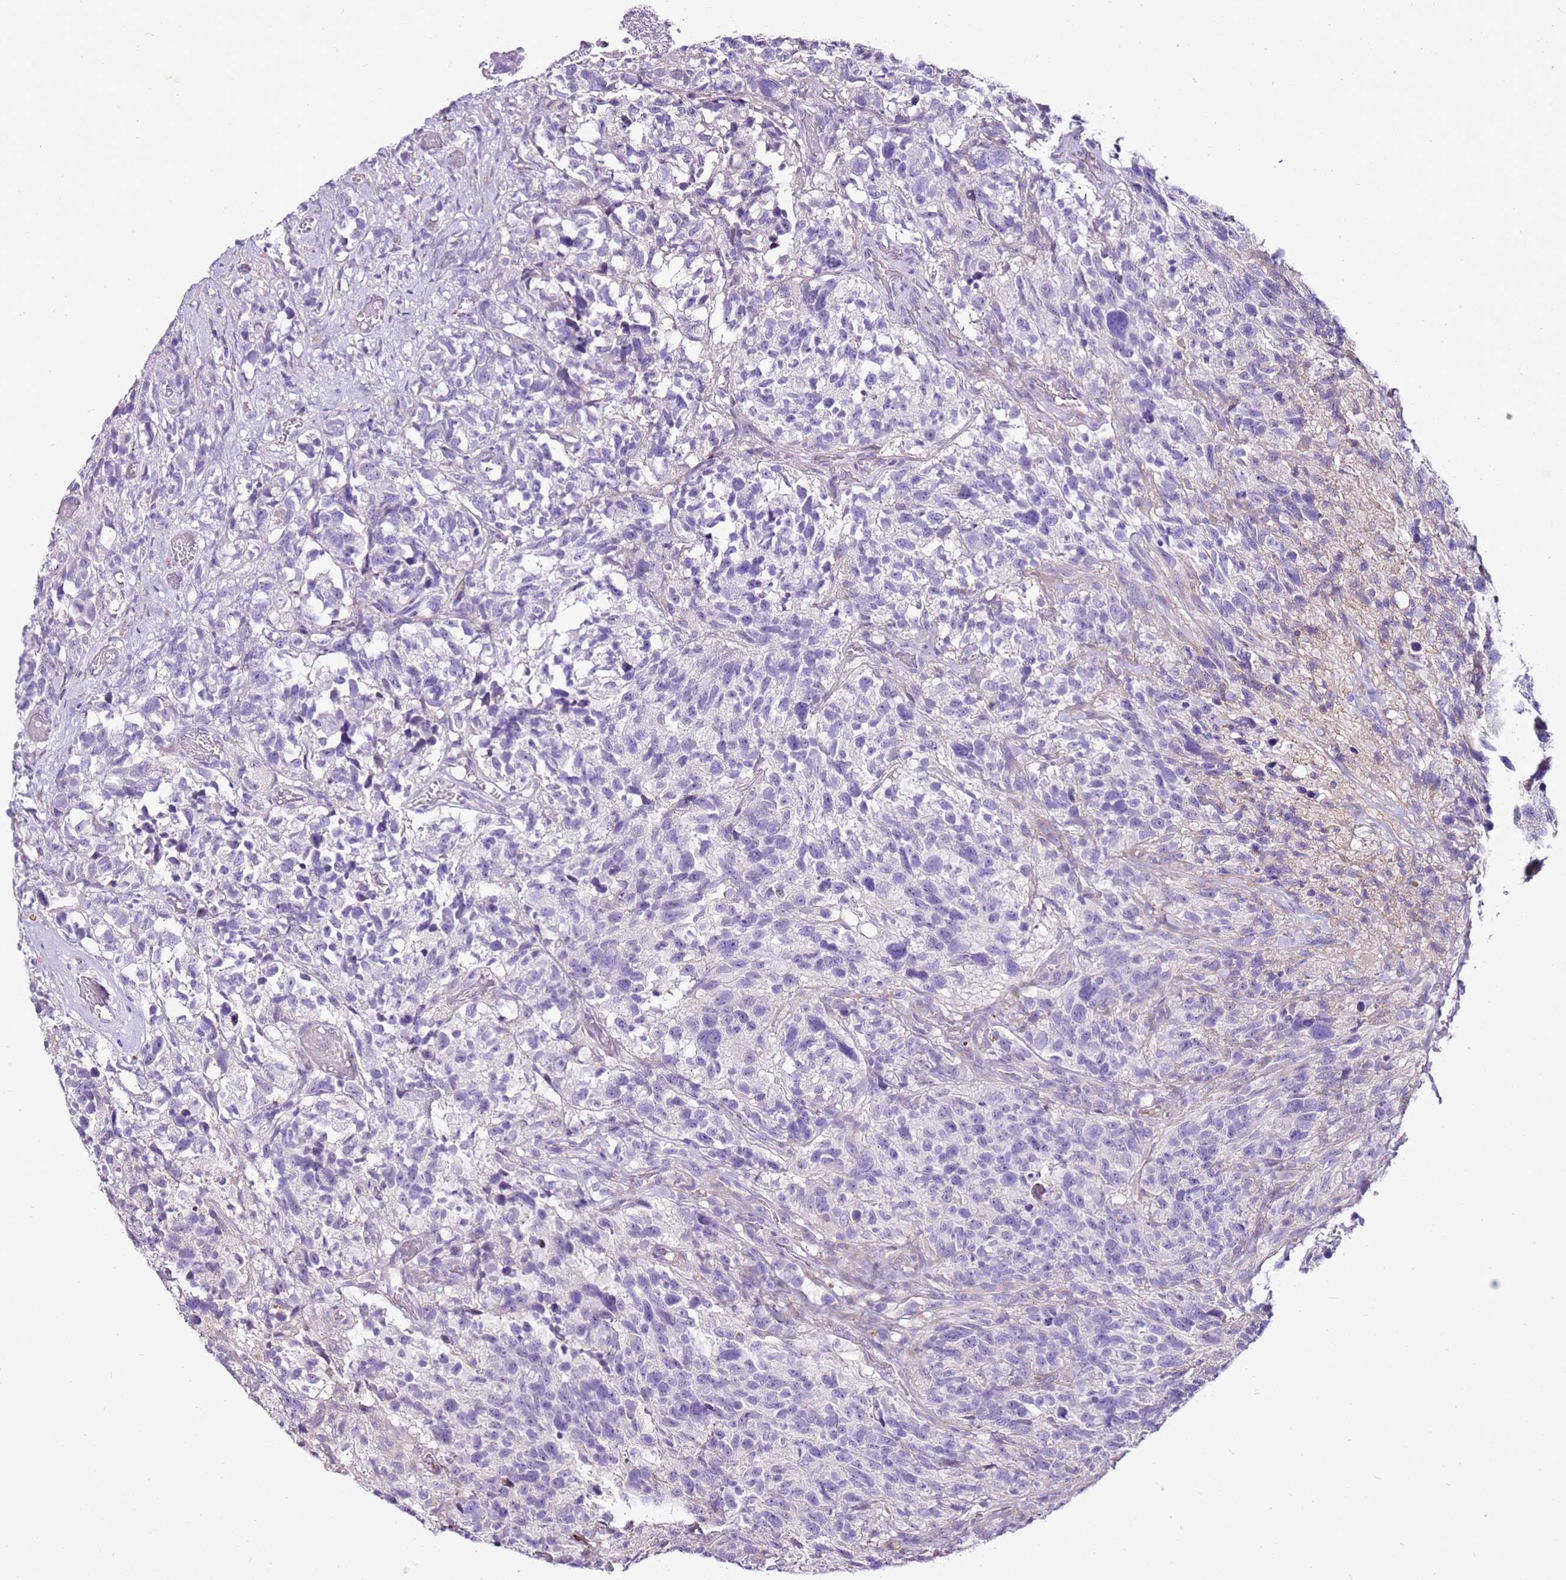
{"staining": {"intensity": "negative", "quantity": "none", "location": "none"}, "tissue": "glioma", "cell_type": "Tumor cells", "image_type": "cancer", "snomed": [{"axis": "morphology", "description": "Glioma, malignant, High grade"}, {"axis": "topography", "description": "Brain"}], "caption": "Protein analysis of glioma shows no significant staining in tumor cells.", "gene": "SLC38A5", "patient": {"sex": "male", "age": 69}}